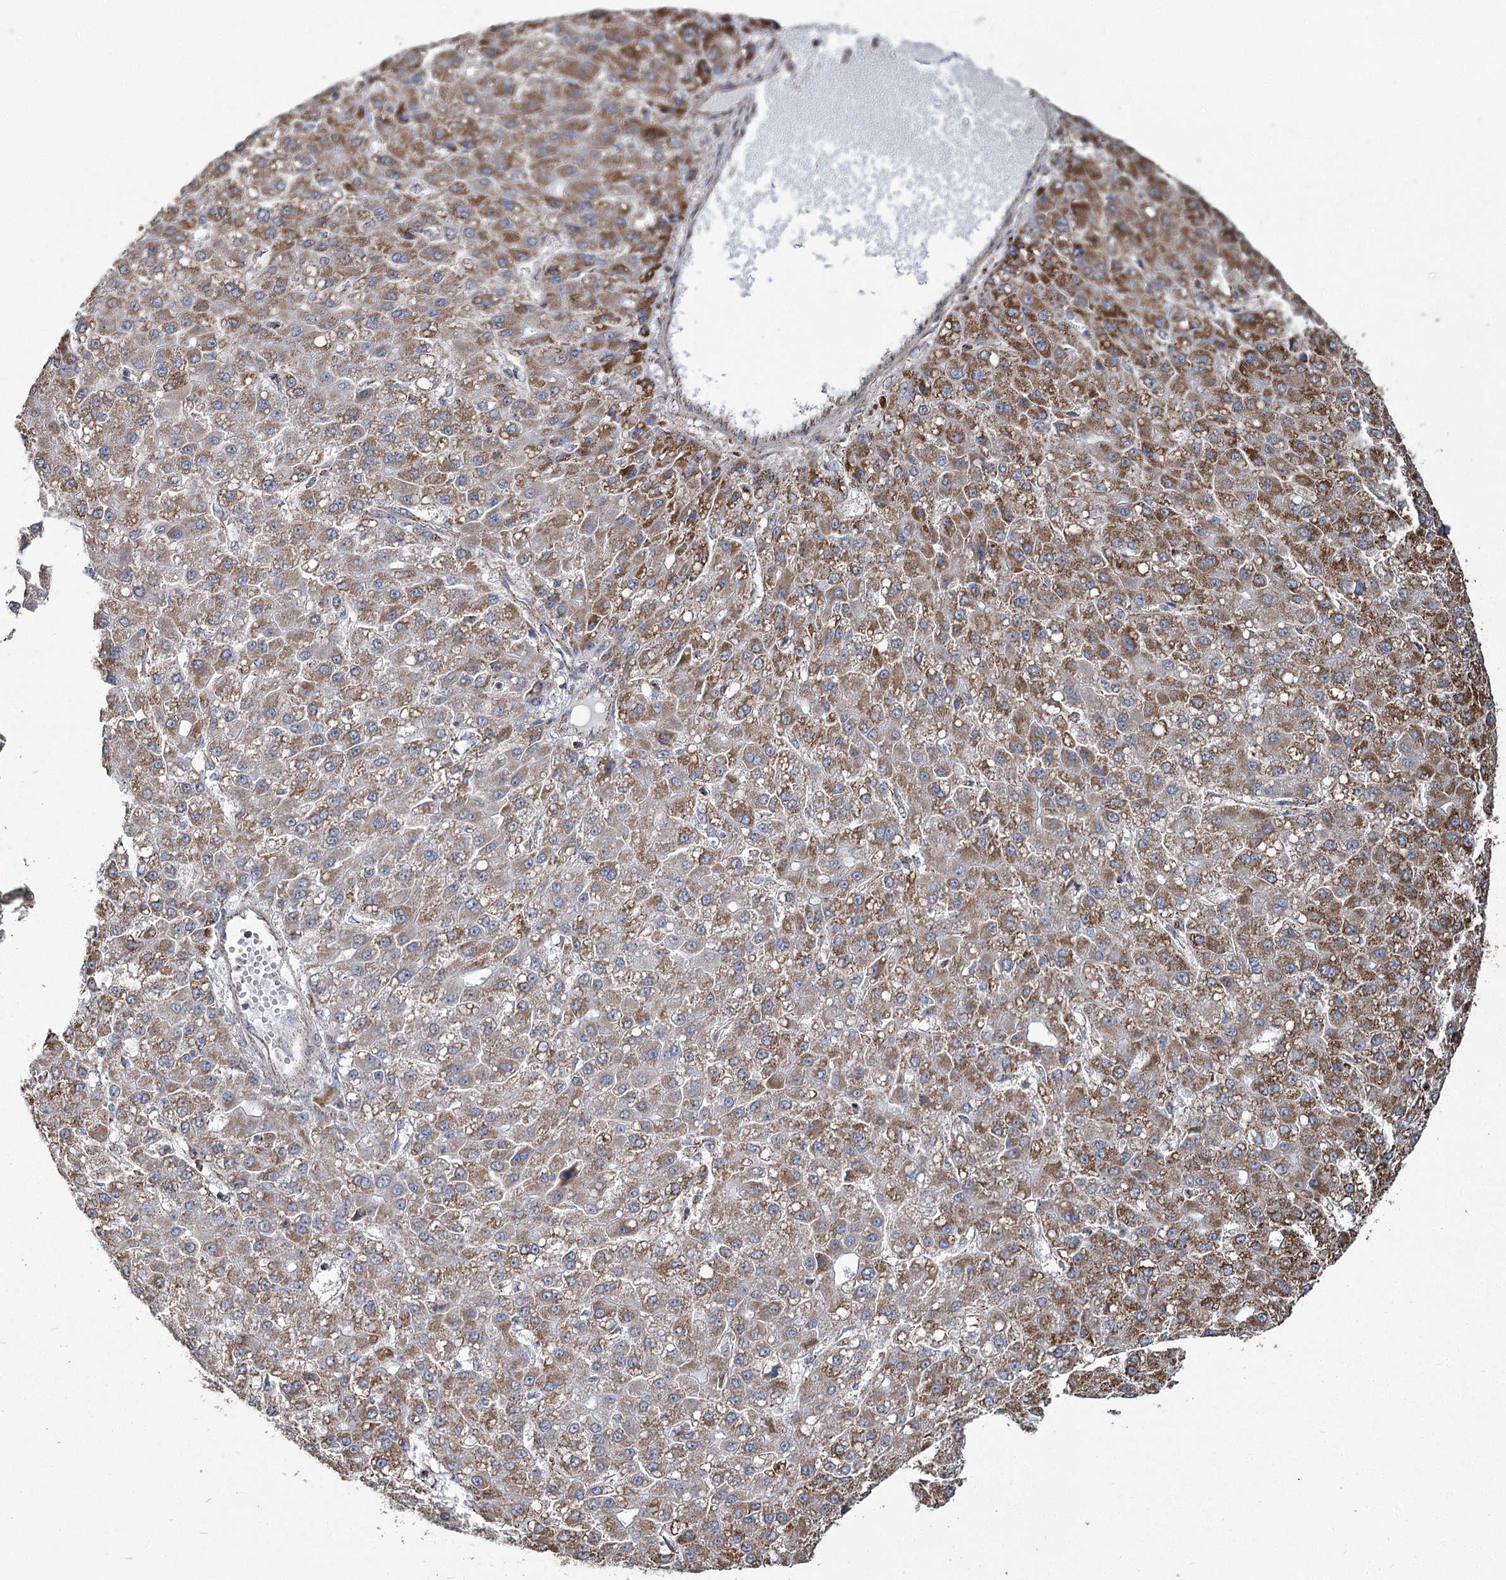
{"staining": {"intensity": "strong", "quantity": "25%-75%", "location": "cytoplasmic/membranous"}, "tissue": "liver cancer", "cell_type": "Tumor cells", "image_type": "cancer", "snomed": [{"axis": "morphology", "description": "Carcinoma, Hepatocellular, NOS"}, {"axis": "topography", "description": "Liver"}], "caption": "Brown immunohistochemical staining in liver hepatocellular carcinoma demonstrates strong cytoplasmic/membranous staining in about 25%-75% of tumor cells. The staining is performed using DAB brown chromogen to label protein expression. The nuclei are counter-stained blue using hematoxylin.", "gene": "RANBP3L", "patient": {"sex": "male", "age": 67}}